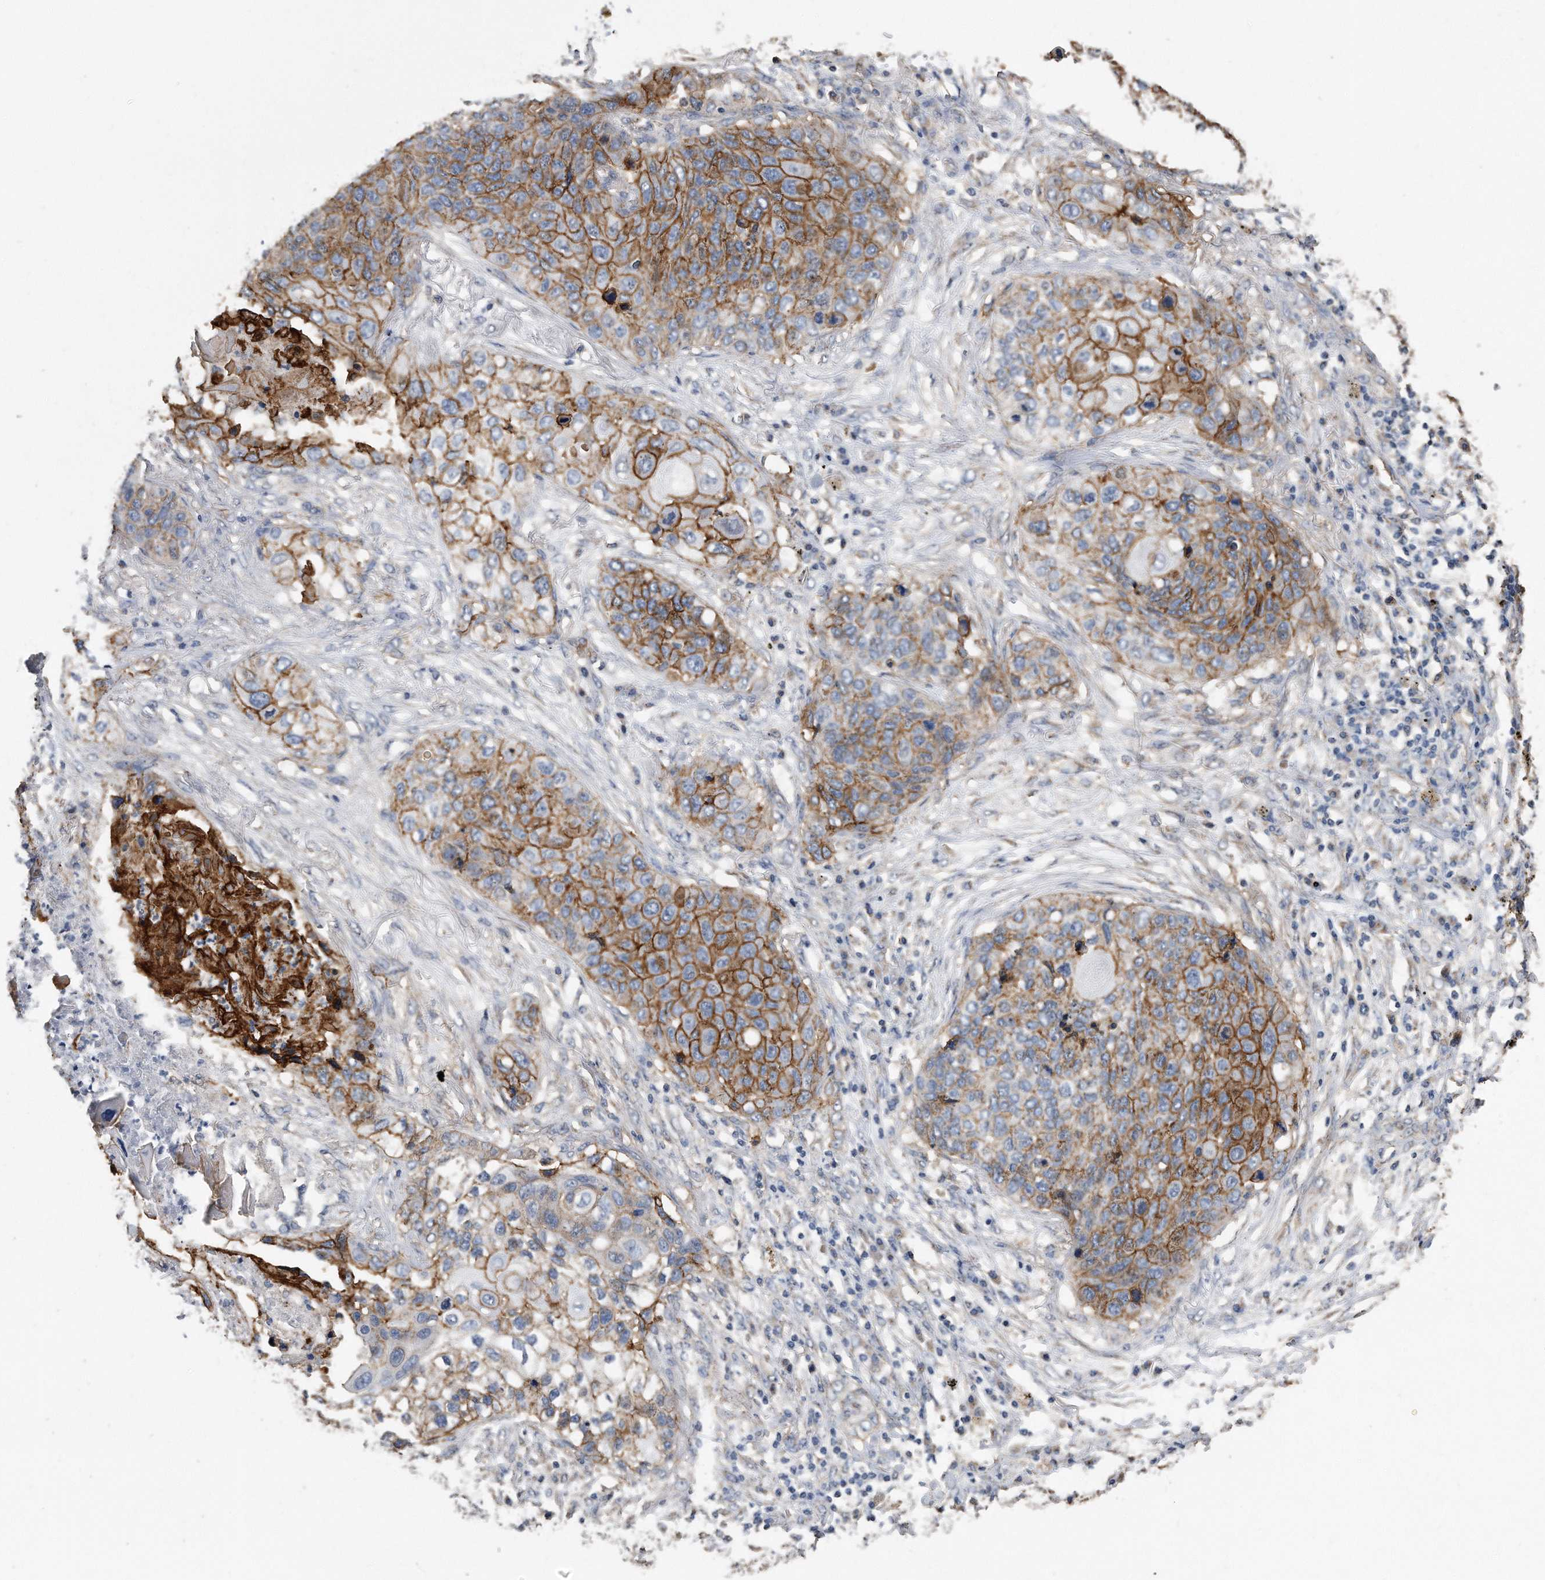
{"staining": {"intensity": "moderate", "quantity": ">75%", "location": "cytoplasmic/membranous"}, "tissue": "lung cancer", "cell_type": "Tumor cells", "image_type": "cancer", "snomed": [{"axis": "morphology", "description": "Squamous cell carcinoma, NOS"}, {"axis": "topography", "description": "Lung"}], "caption": "Squamous cell carcinoma (lung) tissue exhibits moderate cytoplasmic/membranous positivity in approximately >75% of tumor cells, visualized by immunohistochemistry.", "gene": "CDCP1", "patient": {"sex": "female", "age": 63}}